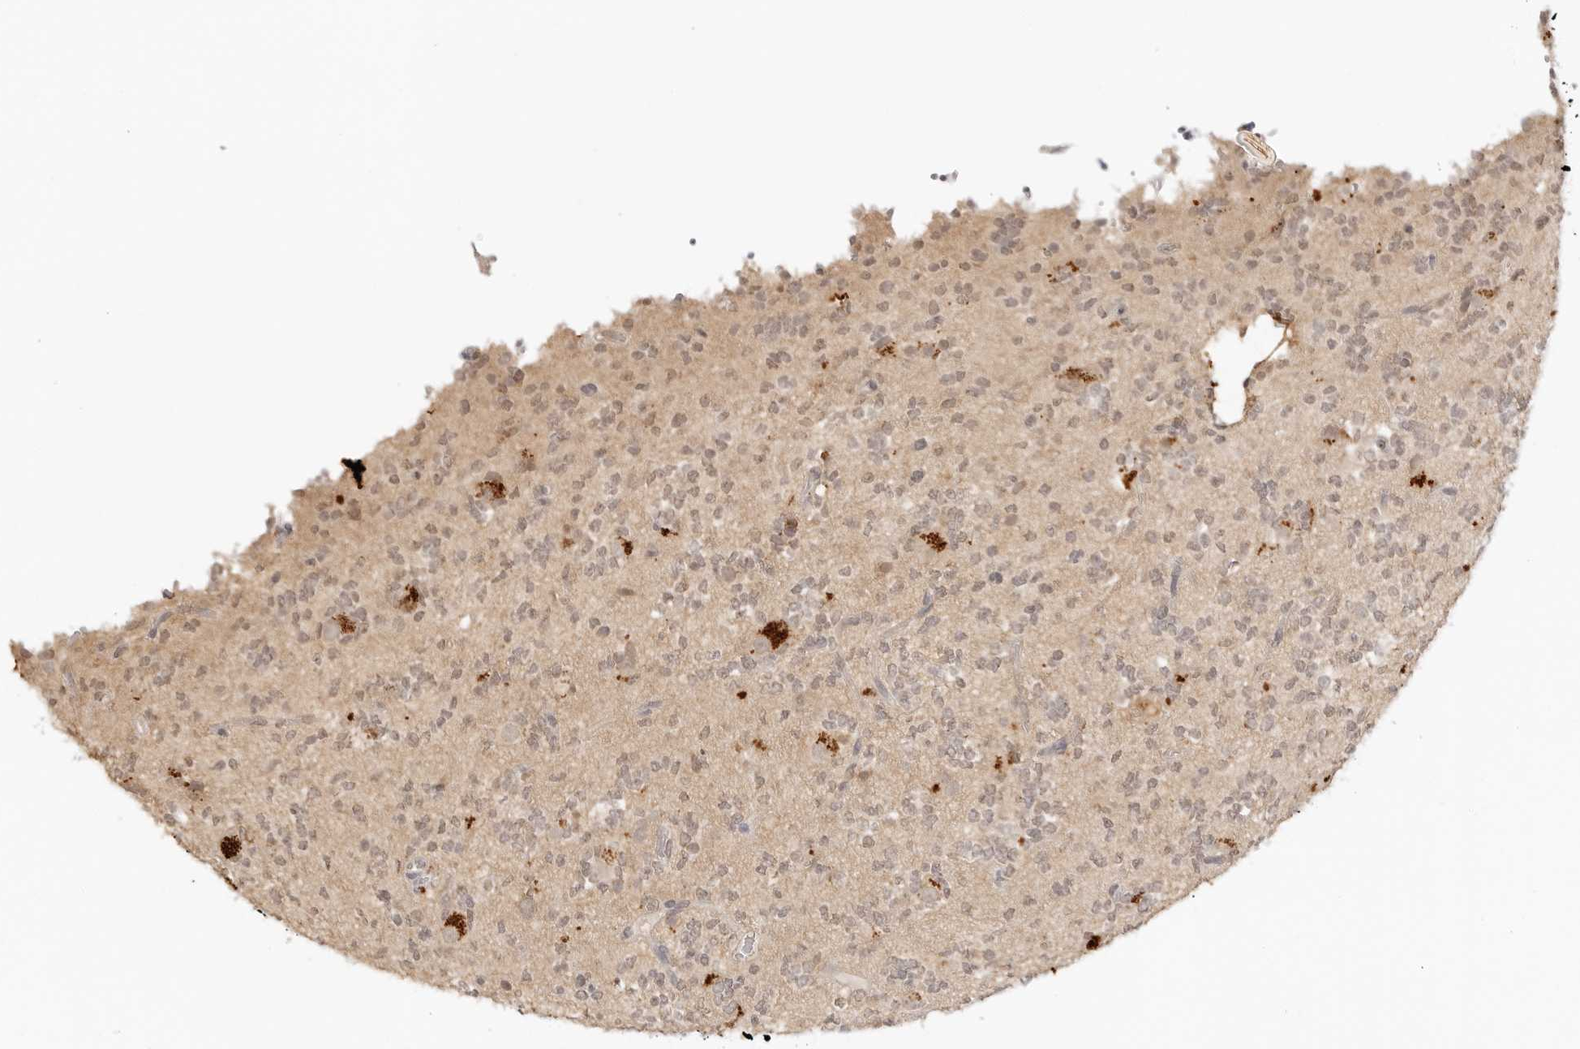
{"staining": {"intensity": "weak", "quantity": "25%-75%", "location": "cytoplasmic/membranous,nuclear"}, "tissue": "glioma", "cell_type": "Tumor cells", "image_type": "cancer", "snomed": [{"axis": "morphology", "description": "Glioma, malignant, High grade"}, {"axis": "topography", "description": "Brain"}], "caption": "About 25%-75% of tumor cells in glioma demonstrate weak cytoplasmic/membranous and nuclear protein expression as visualized by brown immunohistochemical staining.", "gene": "EPHA1", "patient": {"sex": "female", "age": 62}}